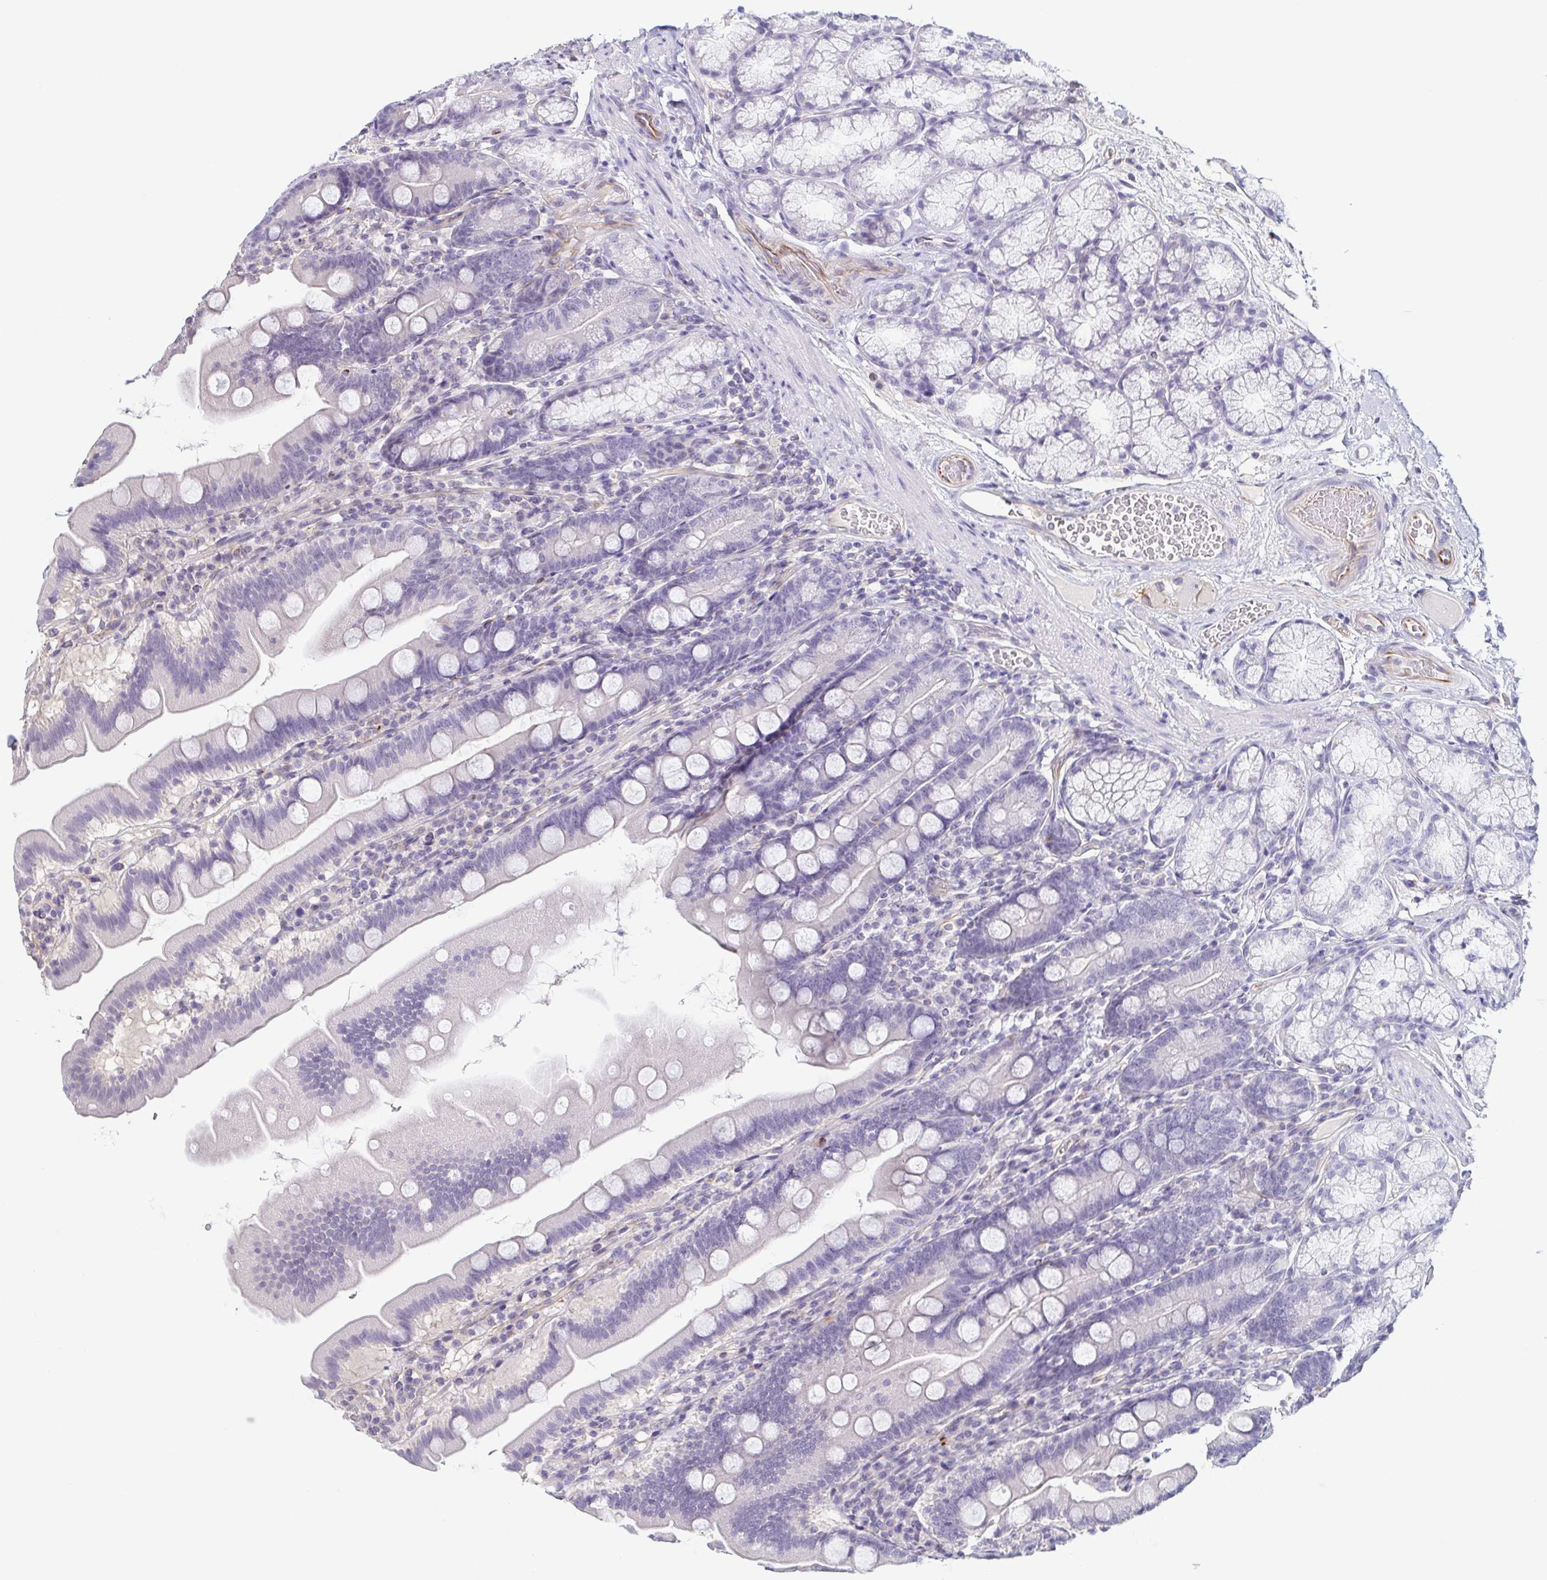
{"staining": {"intensity": "negative", "quantity": "none", "location": "none"}, "tissue": "duodenum", "cell_type": "Glandular cells", "image_type": "normal", "snomed": [{"axis": "morphology", "description": "Normal tissue, NOS"}, {"axis": "topography", "description": "Duodenum"}], "caption": "DAB immunohistochemical staining of normal duodenum displays no significant expression in glandular cells. (DAB (3,3'-diaminobenzidine) IHC visualized using brightfield microscopy, high magnification).", "gene": "COL17A1", "patient": {"sex": "female", "age": 67}}